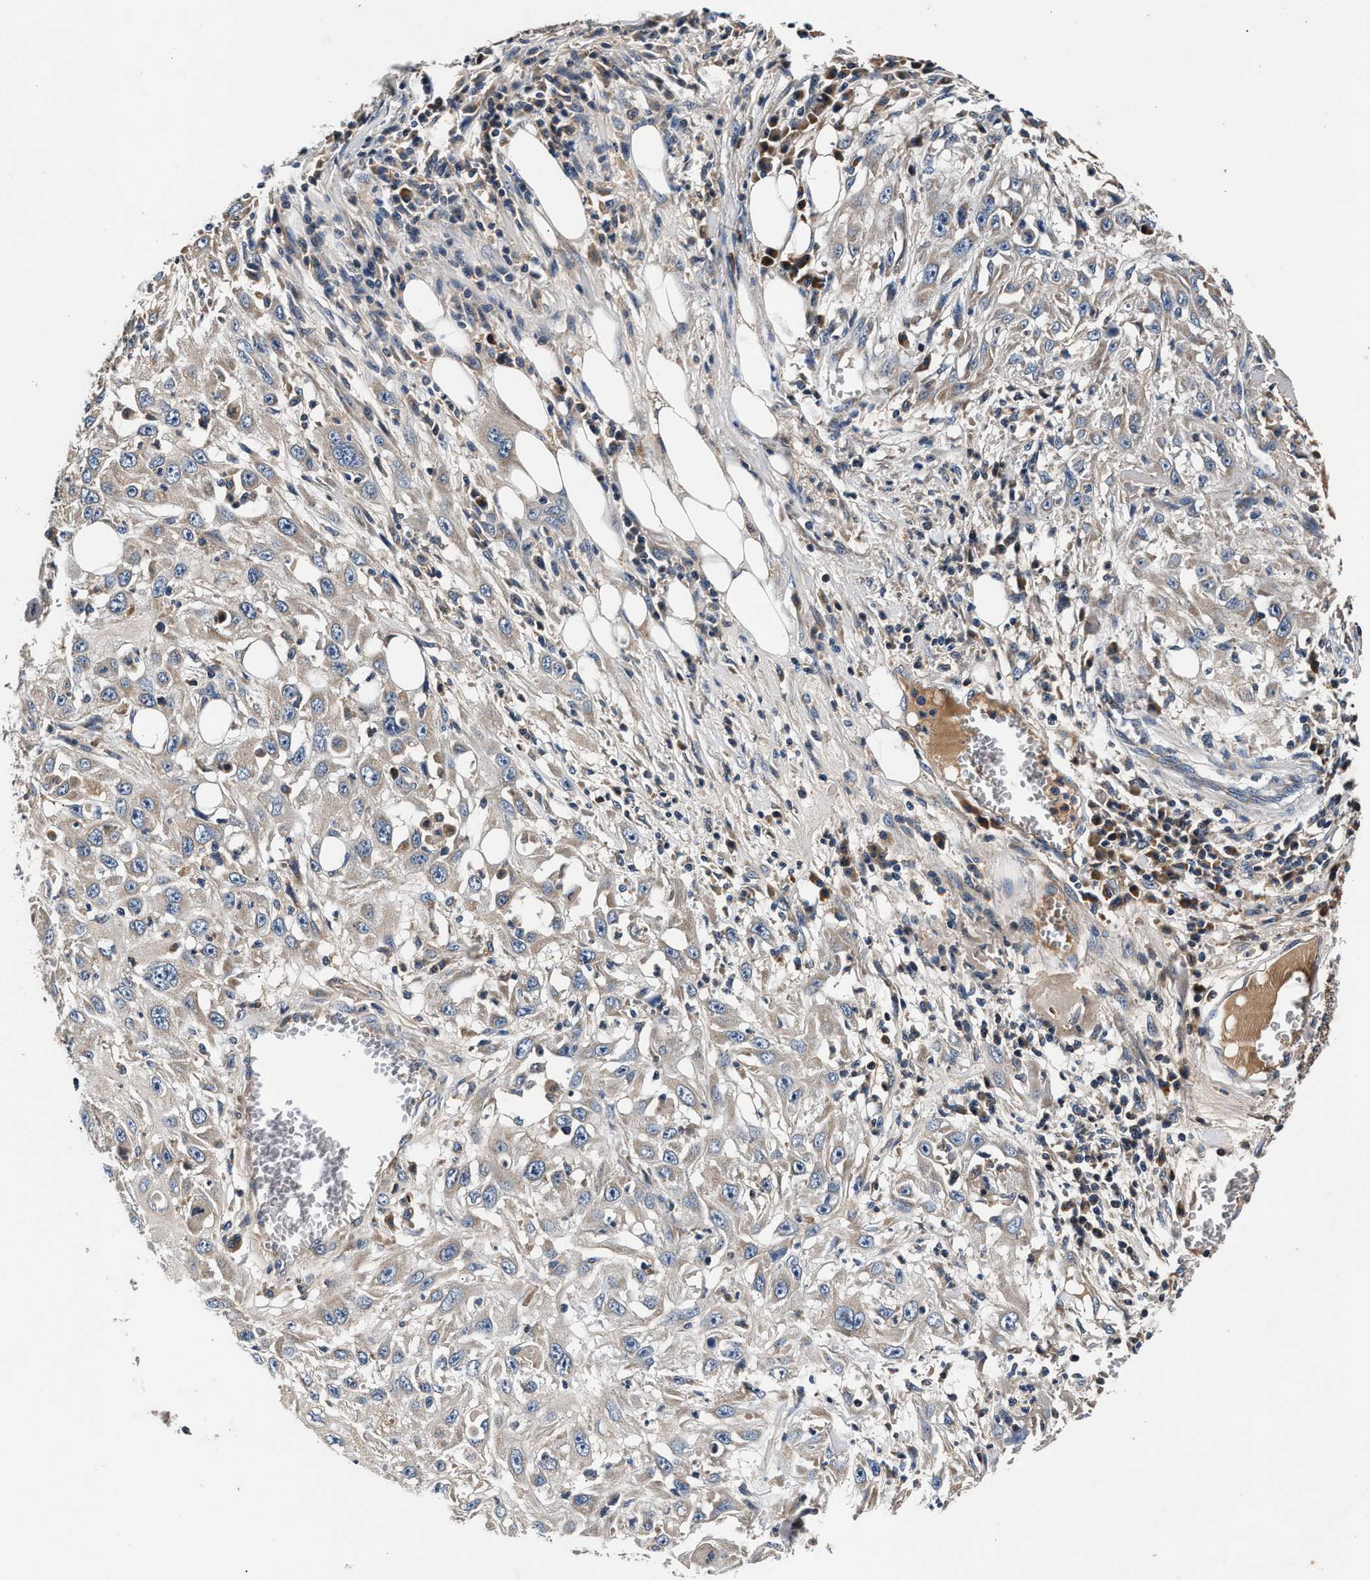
{"staining": {"intensity": "weak", "quantity": "25%-75%", "location": "cytoplasmic/membranous"}, "tissue": "skin cancer", "cell_type": "Tumor cells", "image_type": "cancer", "snomed": [{"axis": "morphology", "description": "Squamous cell carcinoma, NOS"}, {"axis": "topography", "description": "Skin"}], "caption": "This is an image of immunohistochemistry (IHC) staining of squamous cell carcinoma (skin), which shows weak staining in the cytoplasmic/membranous of tumor cells.", "gene": "IMMT", "patient": {"sex": "male", "age": 75}}